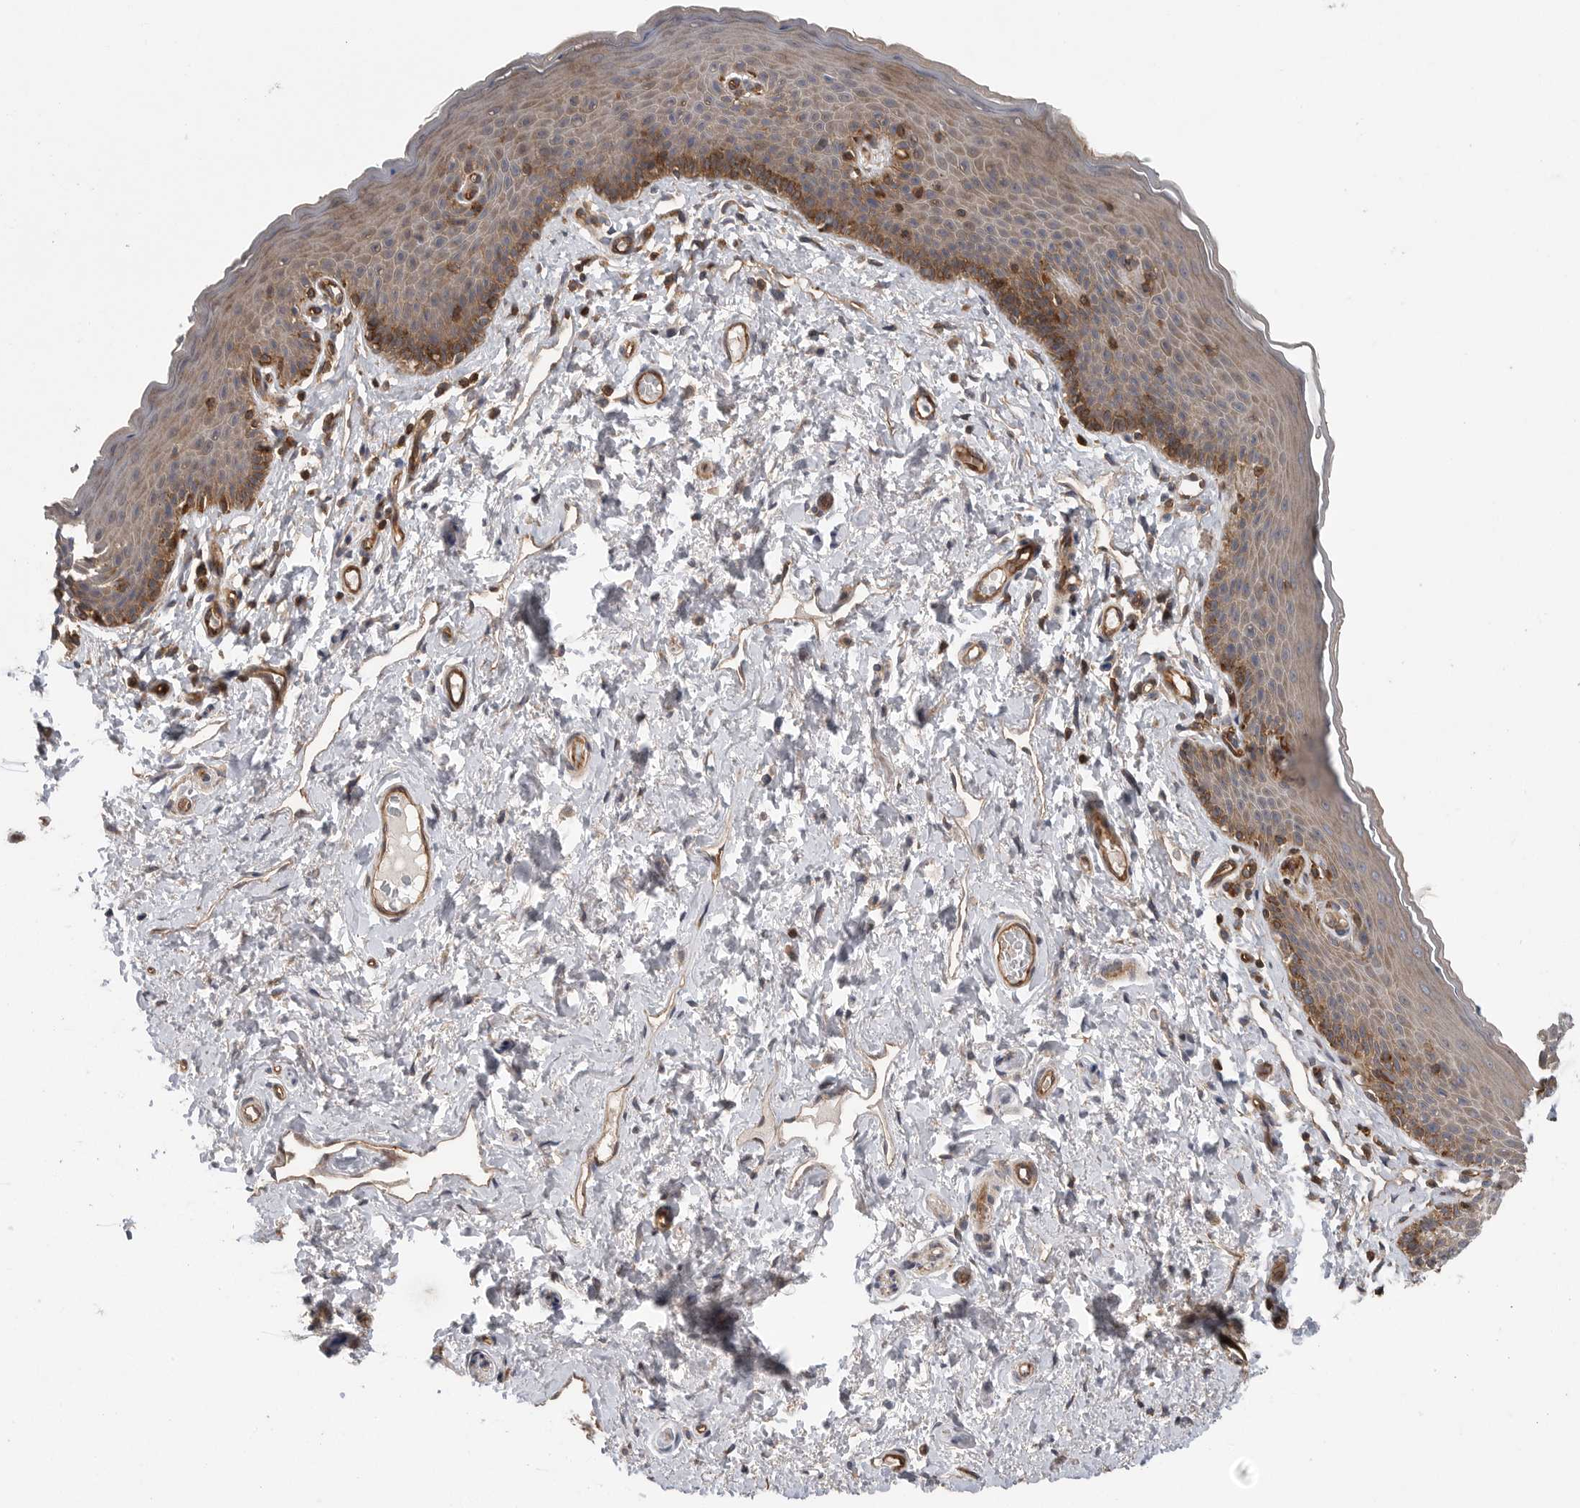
{"staining": {"intensity": "moderate", "quantity": ">75%", "location": "cytoplasmic/membranous"}, "tissue": "skin", "cell_type": "Epidermal cells", "image_type": "normal", "snomed": [{"axis": "morphology", "description": "Normal tissue, NOS"}, {"axis": "topography", "description": "Vulva"}], "caption": "Immunohistochemistry image of benign skin: skin stained using immunohistochemistry (IHC) exhibits medium levels of moderate protein expression localized specifically in the cytoplasmic/membranous of epidermal cells, appearing as a cytoplasmic/membranous brown color.", "gene": "PRKCH", "patient": {"sex": "female", "age": 66}}